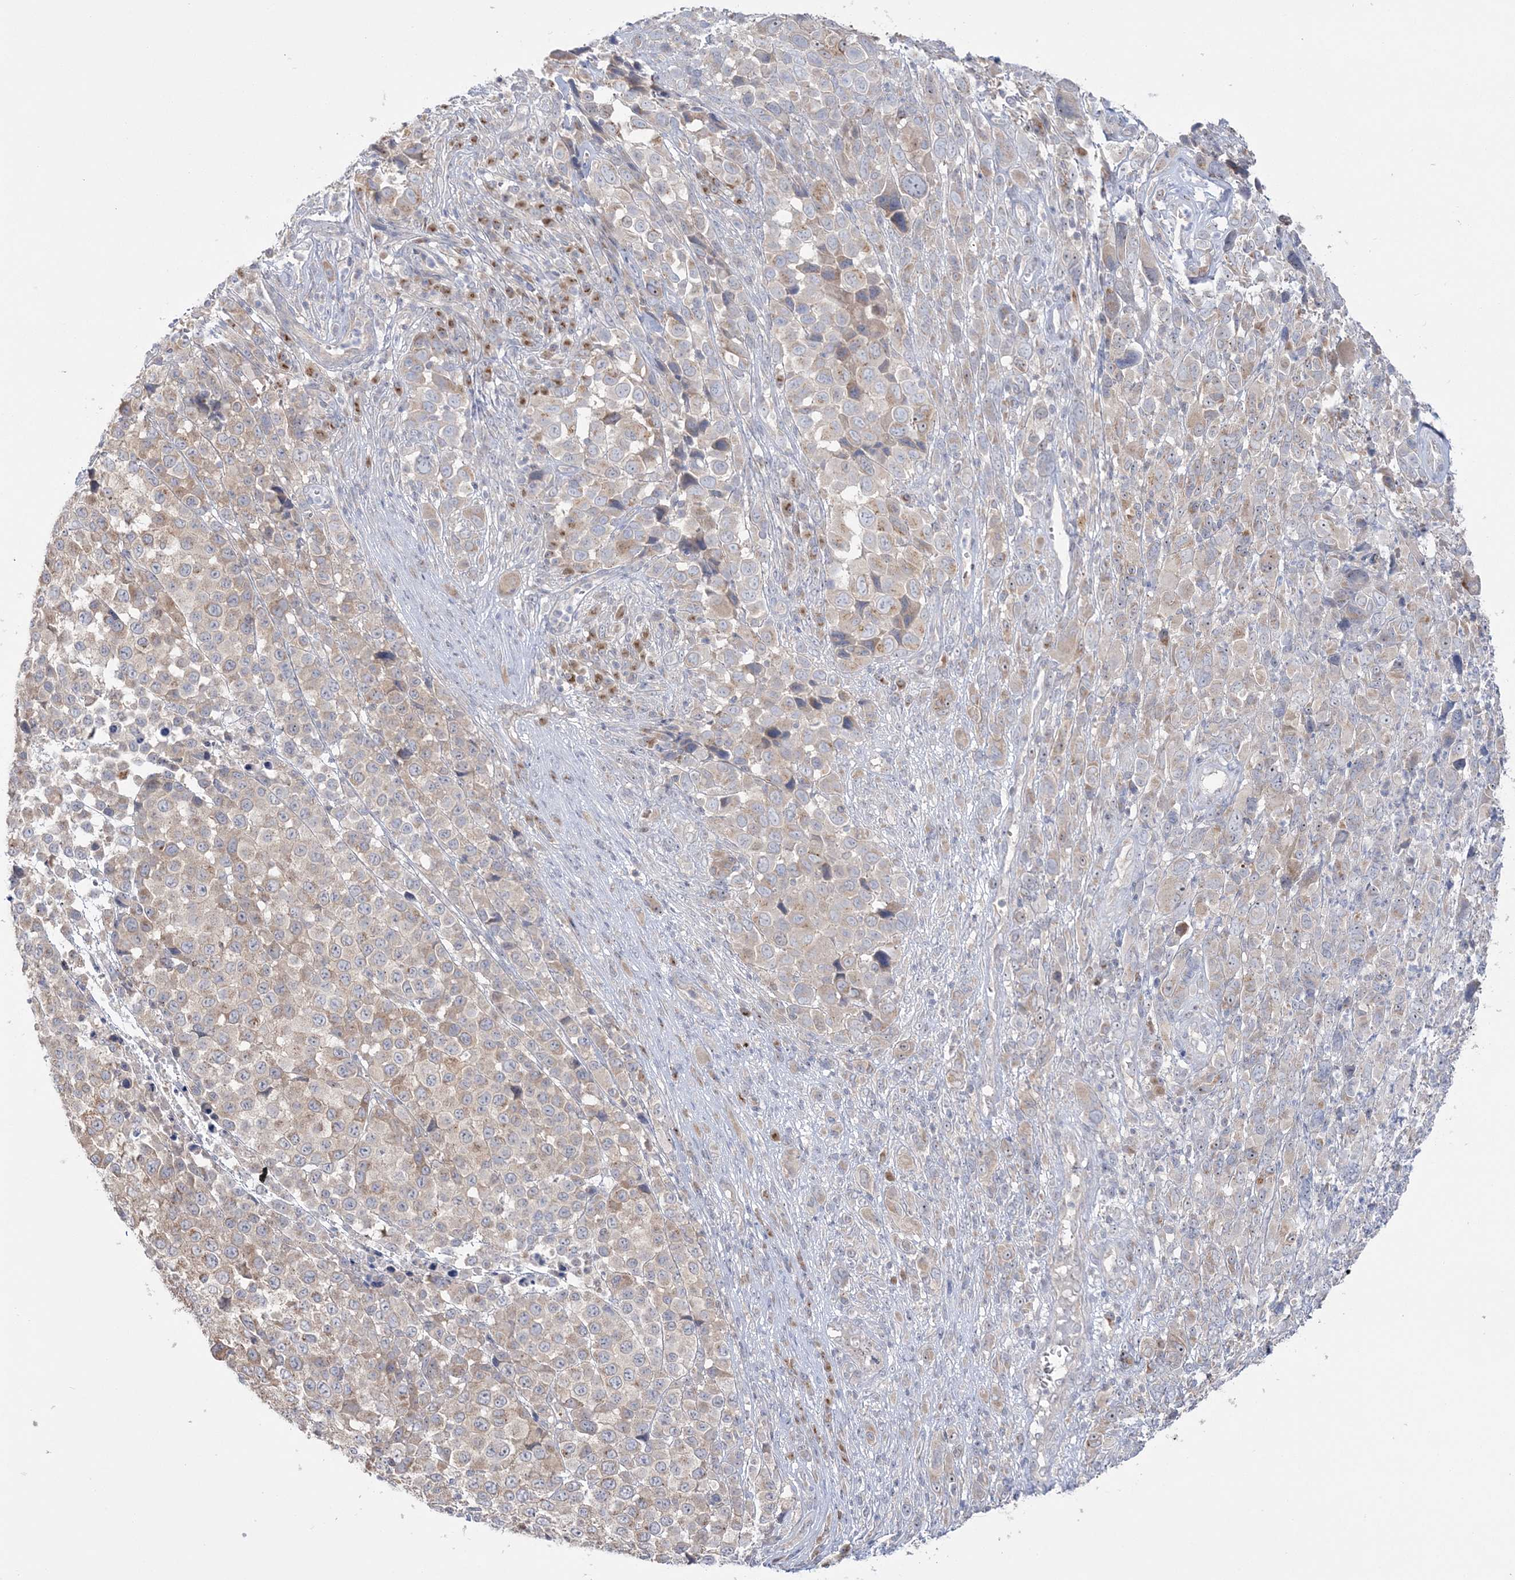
{"staining": {"intensity": "weak", "quantity": "<25%", "location": "cytoplasmic/membranous"}, "tissue": "melanoma", "cell_type": "Tumor cells", "image_type": "cancer", "snomed": [{"axis": "morphology", "description": "Malignant melanoma, NOS"}, {"axis": "topography", "description": "Skin of trunk"}], "caption": "A photomicrograph of malignant melanoma stained for a protein exhibits no brown staining in tumor cells.", "gene": "MMADHC", "patient": {"sex": "male", "age": 71}}